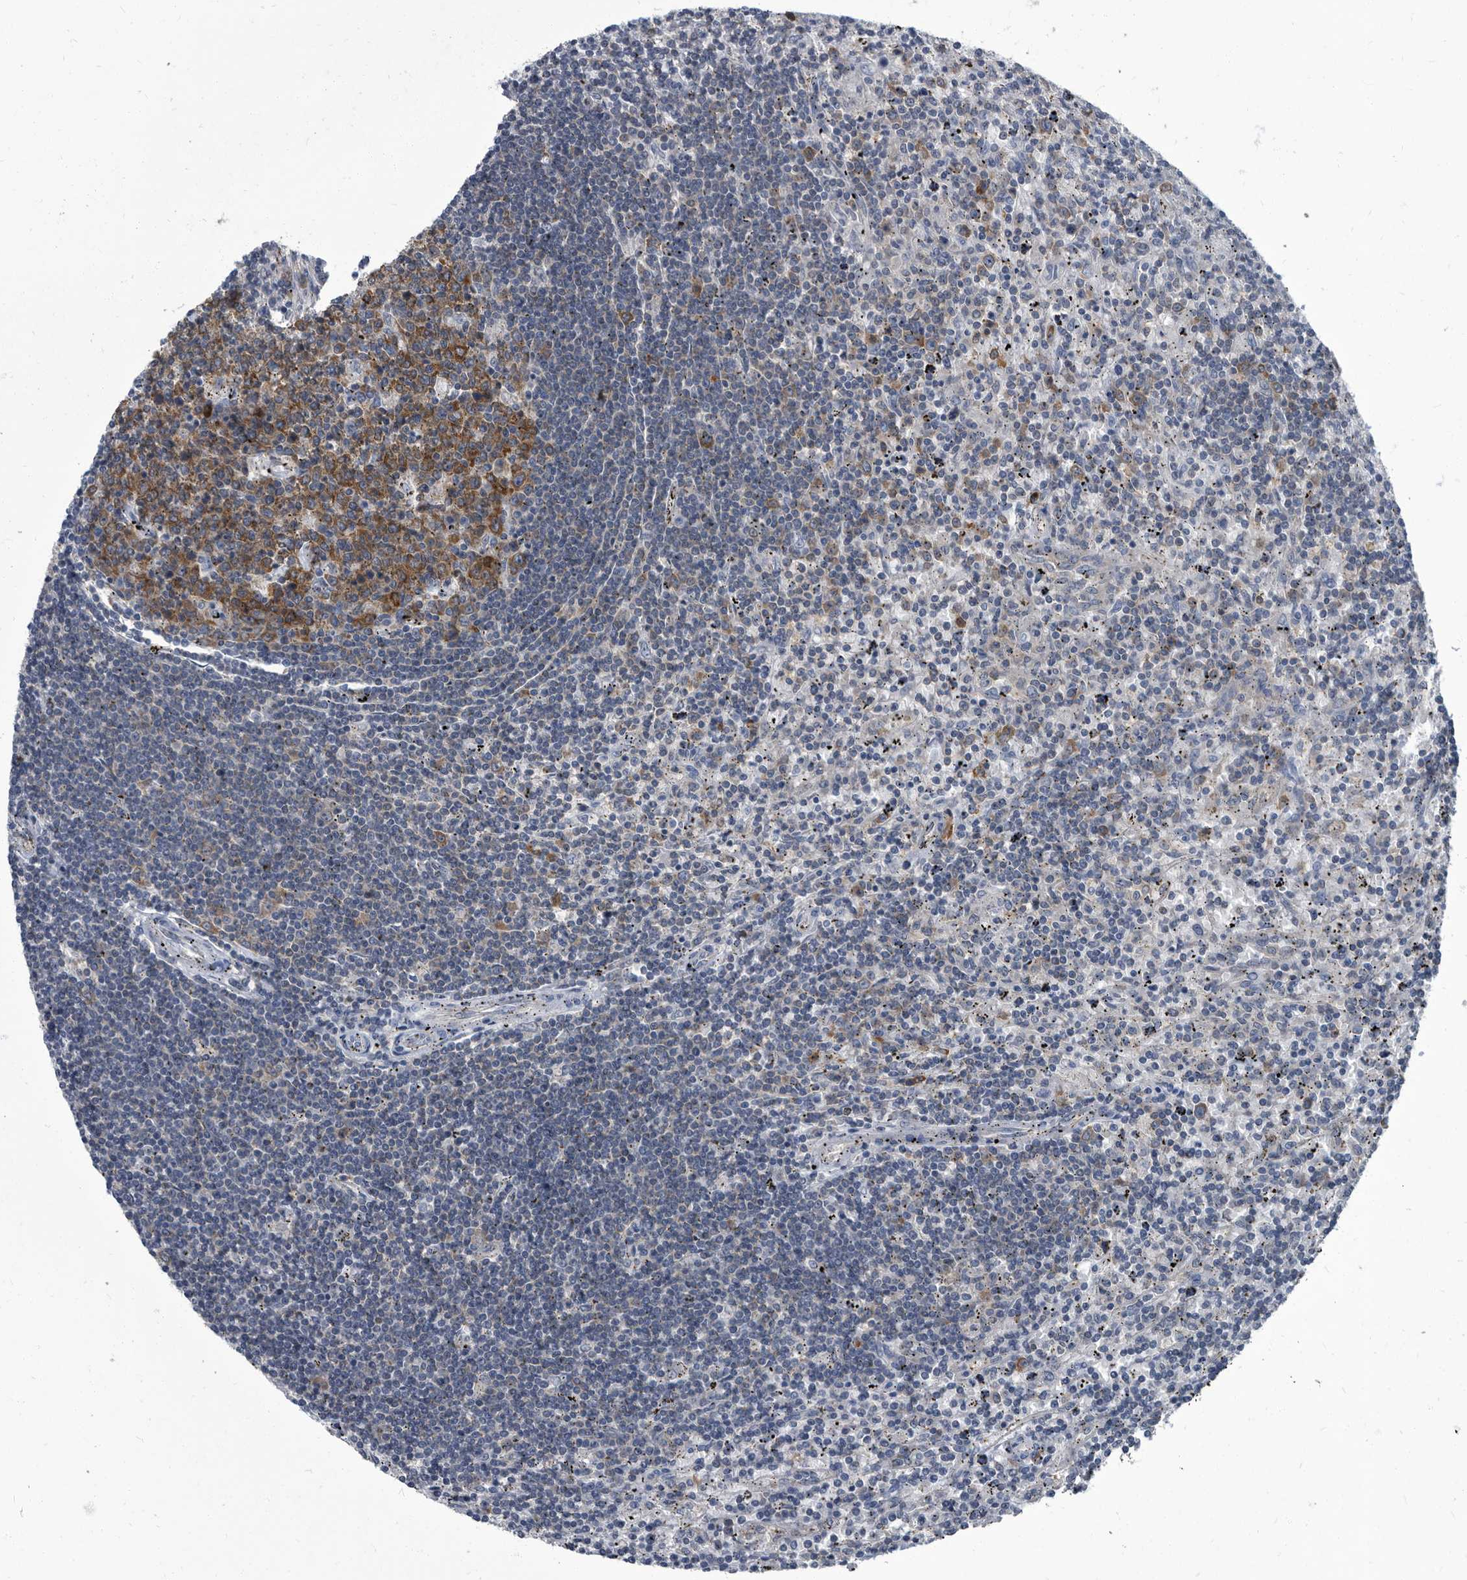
{"staining": {"intensity": "negative", "quantity": "none", "location": "none"}, "tissue": "lymphoma", "cell_type": "Tumor cells", "image_type": "cancer", "snomed": [{"axis": "morphology", "description": "Malignant lymphoma, non-Hodgkin's type, Low grade"}, {"axis": "topography", "description": "Spleen"}], "caption": "Malignant lymphoma, non-Hodgkin's type (low-grade) stained for a protein using immunohistochemistry demonstrates no positivity tumor cells.", "gene": "CDV3", "patient": {"sex": "male", "age": 76}}